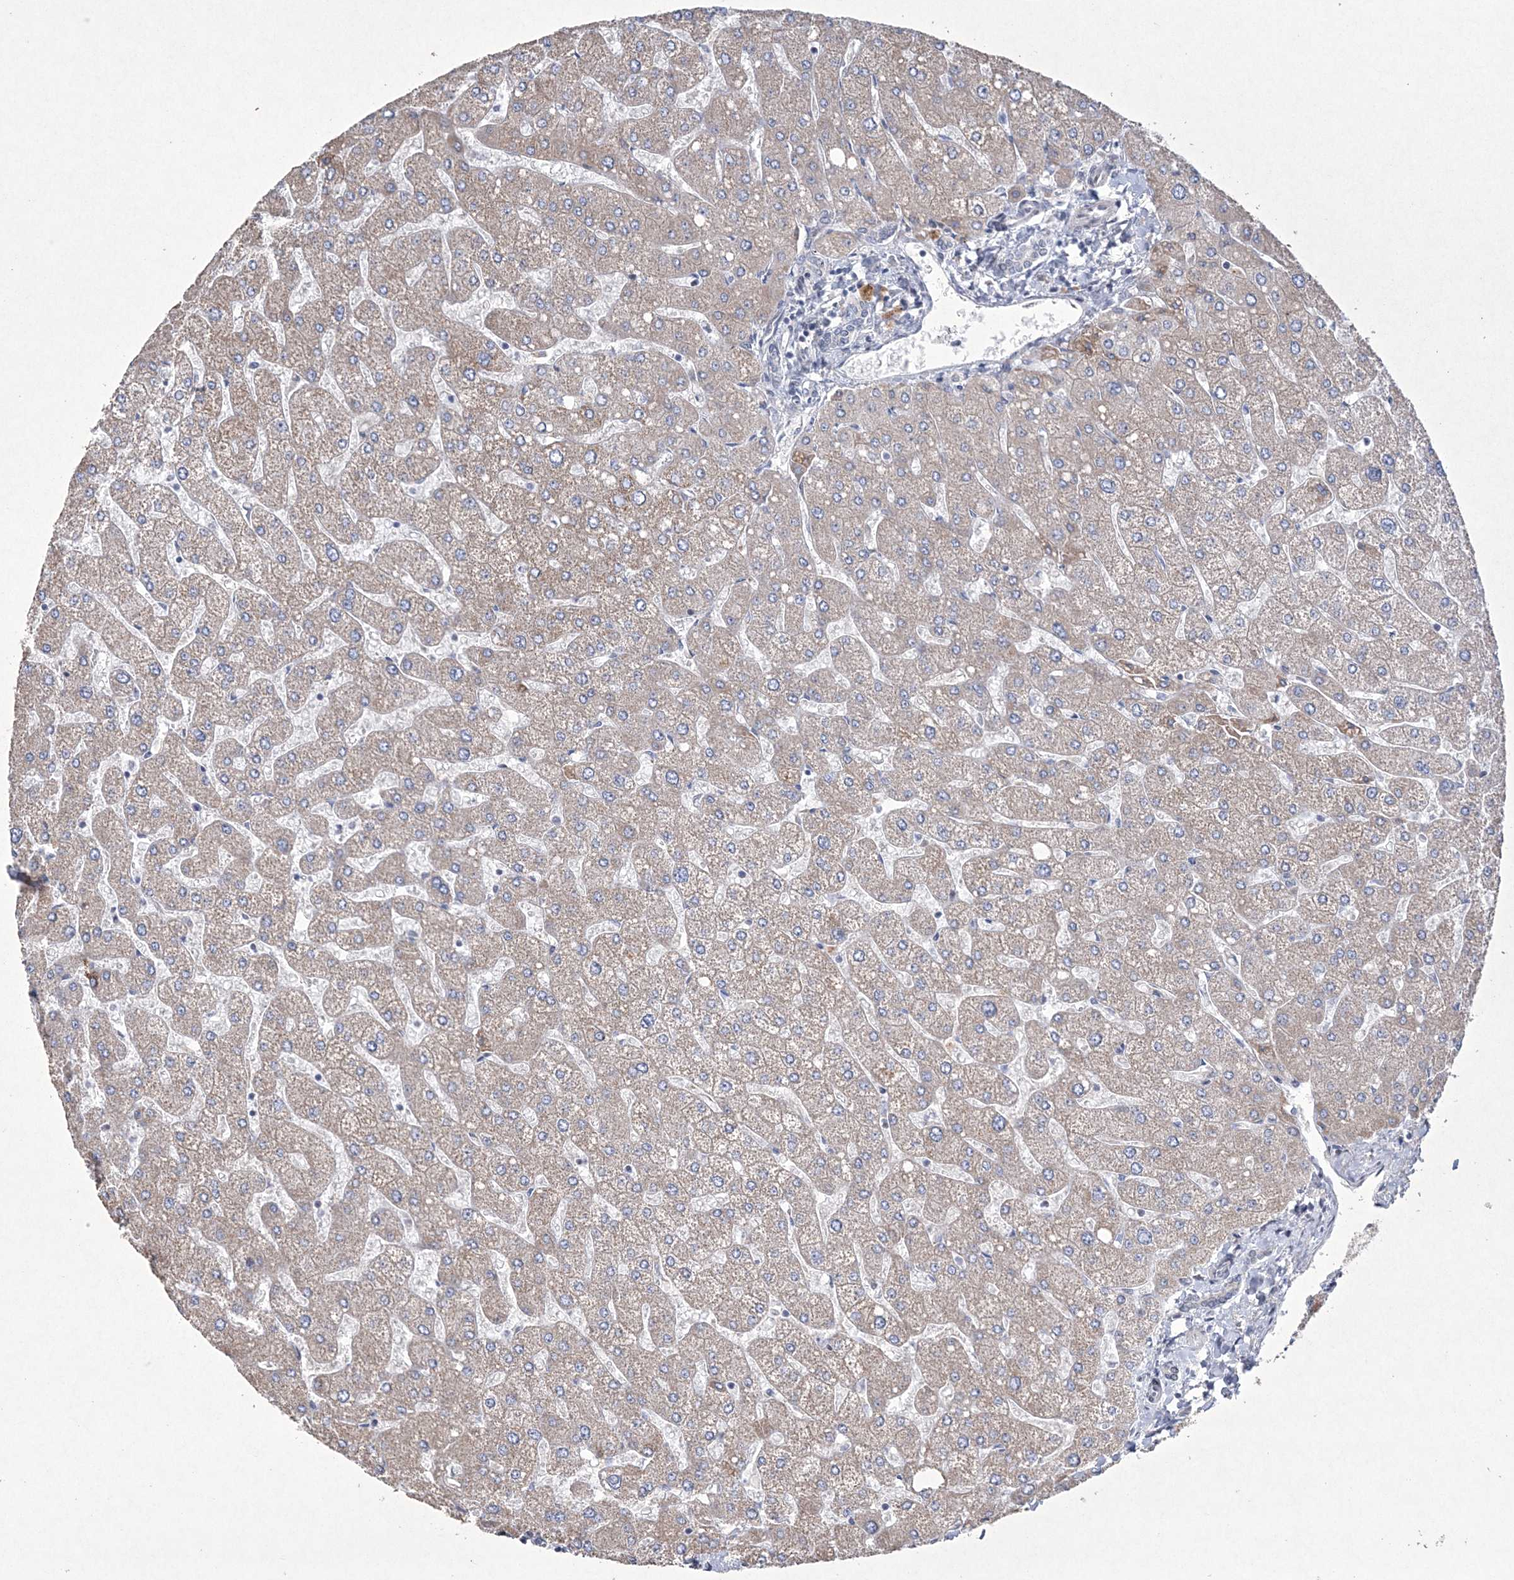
{"staining": {"intensity": "negative", "quantity": "none", "location": "none"}, "tissue": "liver", "cell_type": "Cholangiocytes", "image_type": "normal", "snomed": [{"axis": "morphology", "description": "Normal tissue, NOS"}, {"axis": "topography", "description": "Liver"}], "caption": "DAB (3,3'-diaminobenzidine) immunohistochemical staining of unremarkable human liver exhibits no significant expression in cholangiocytes. The staining is performed using DAB brown chromogen with nuclei counter-stained in using hematoxylin.", "gene": "CES4A", "patient": {"sex": "male", "age": 55}}